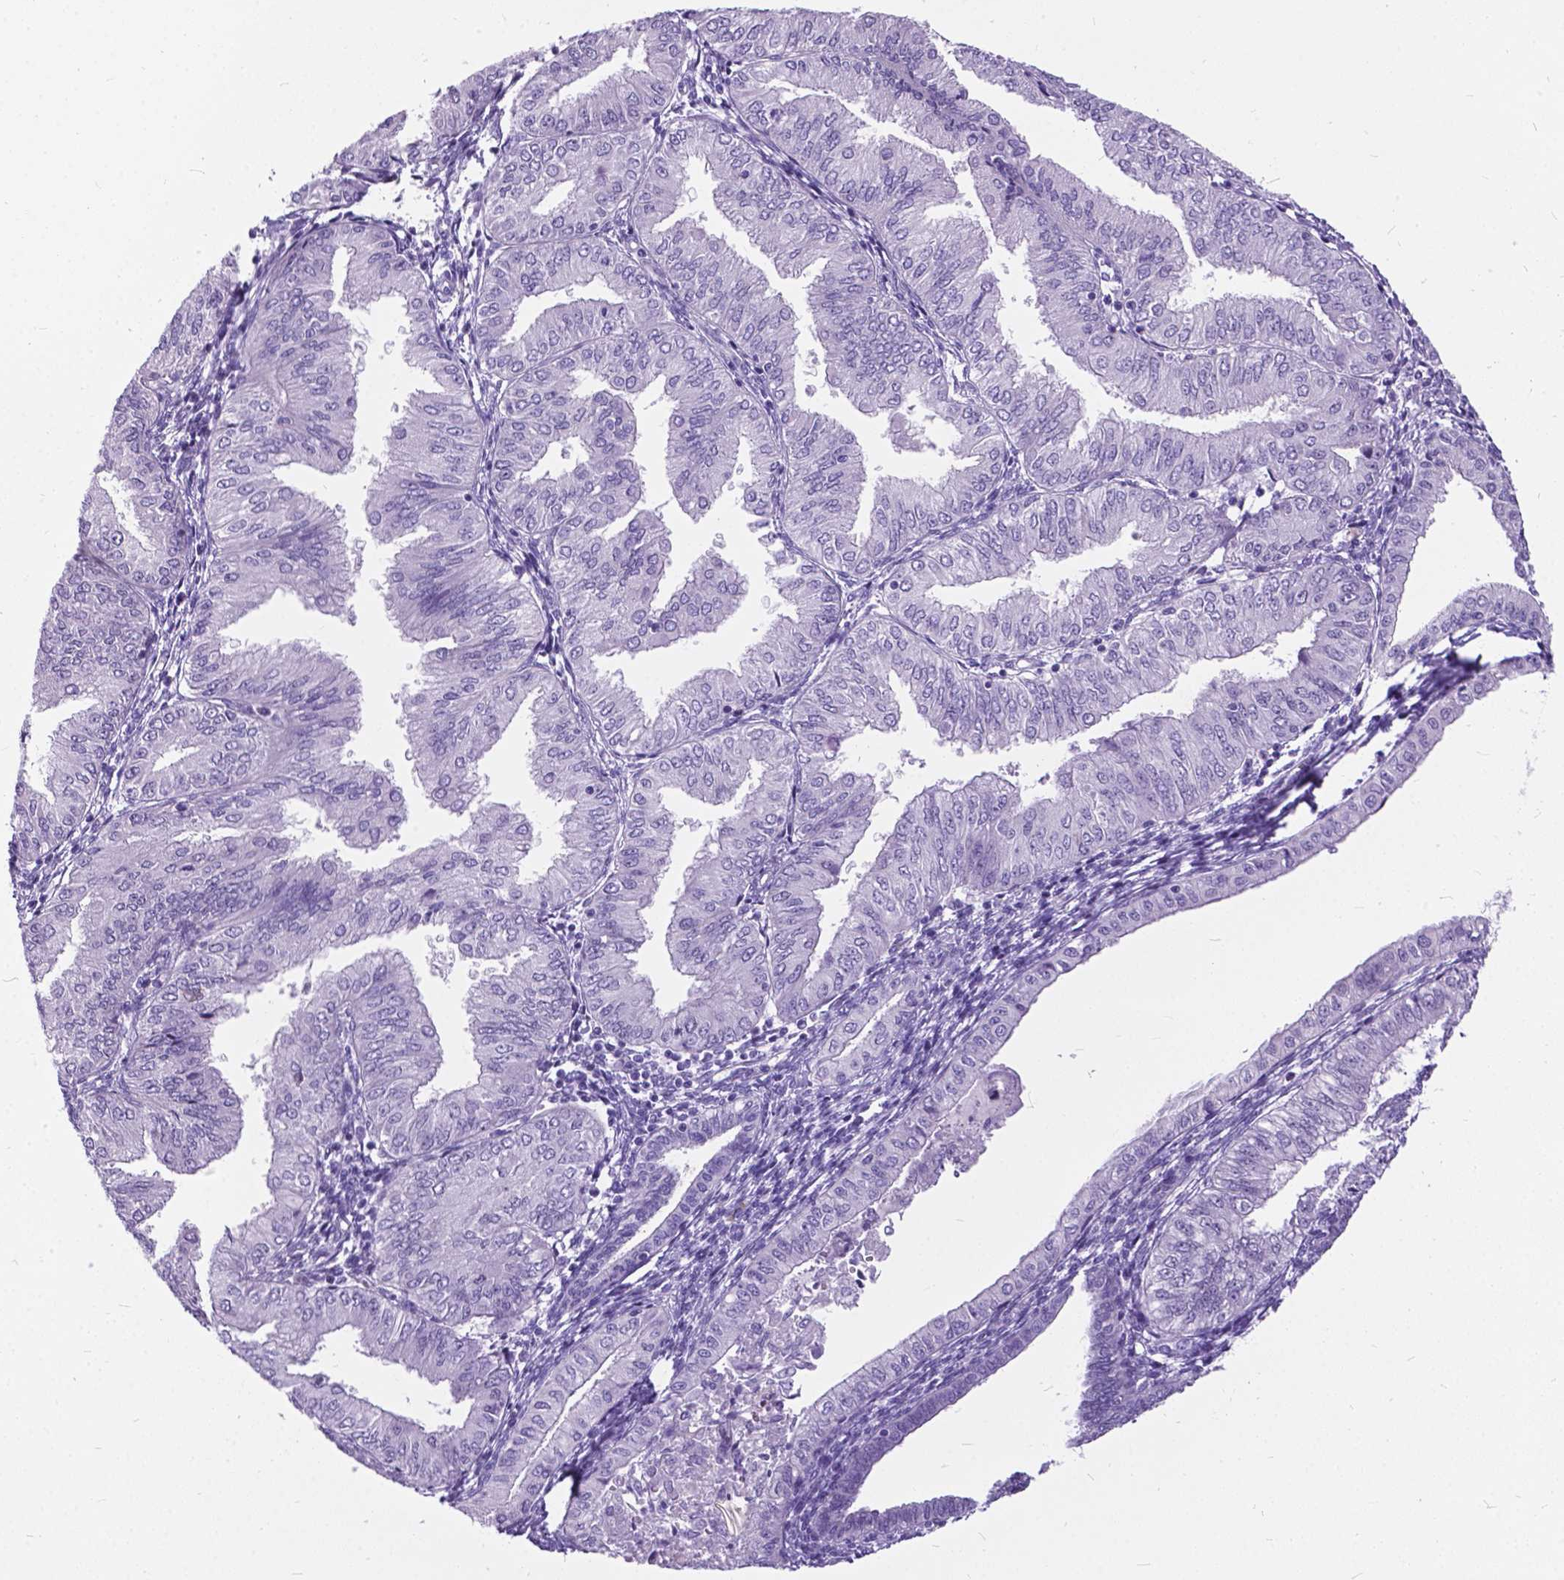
{"staining": {"intensity": "negative", "quantity": "none", "location": "none"}, "tissue": "endometrial cancer", "cell_type": "Tumor cells", "image_type": "cancer", "snomed": [{"axis": "morphology", "description": "Adenocarcinoma, NOS"}, {"axis": "topography", "description": "Endometrium"}], "caption": "Tumor cells are negative for brown protein staining in endometrial adenocarcinoma.", "gene": "BSND", "patient": {"sex": "female", "age": 53}}